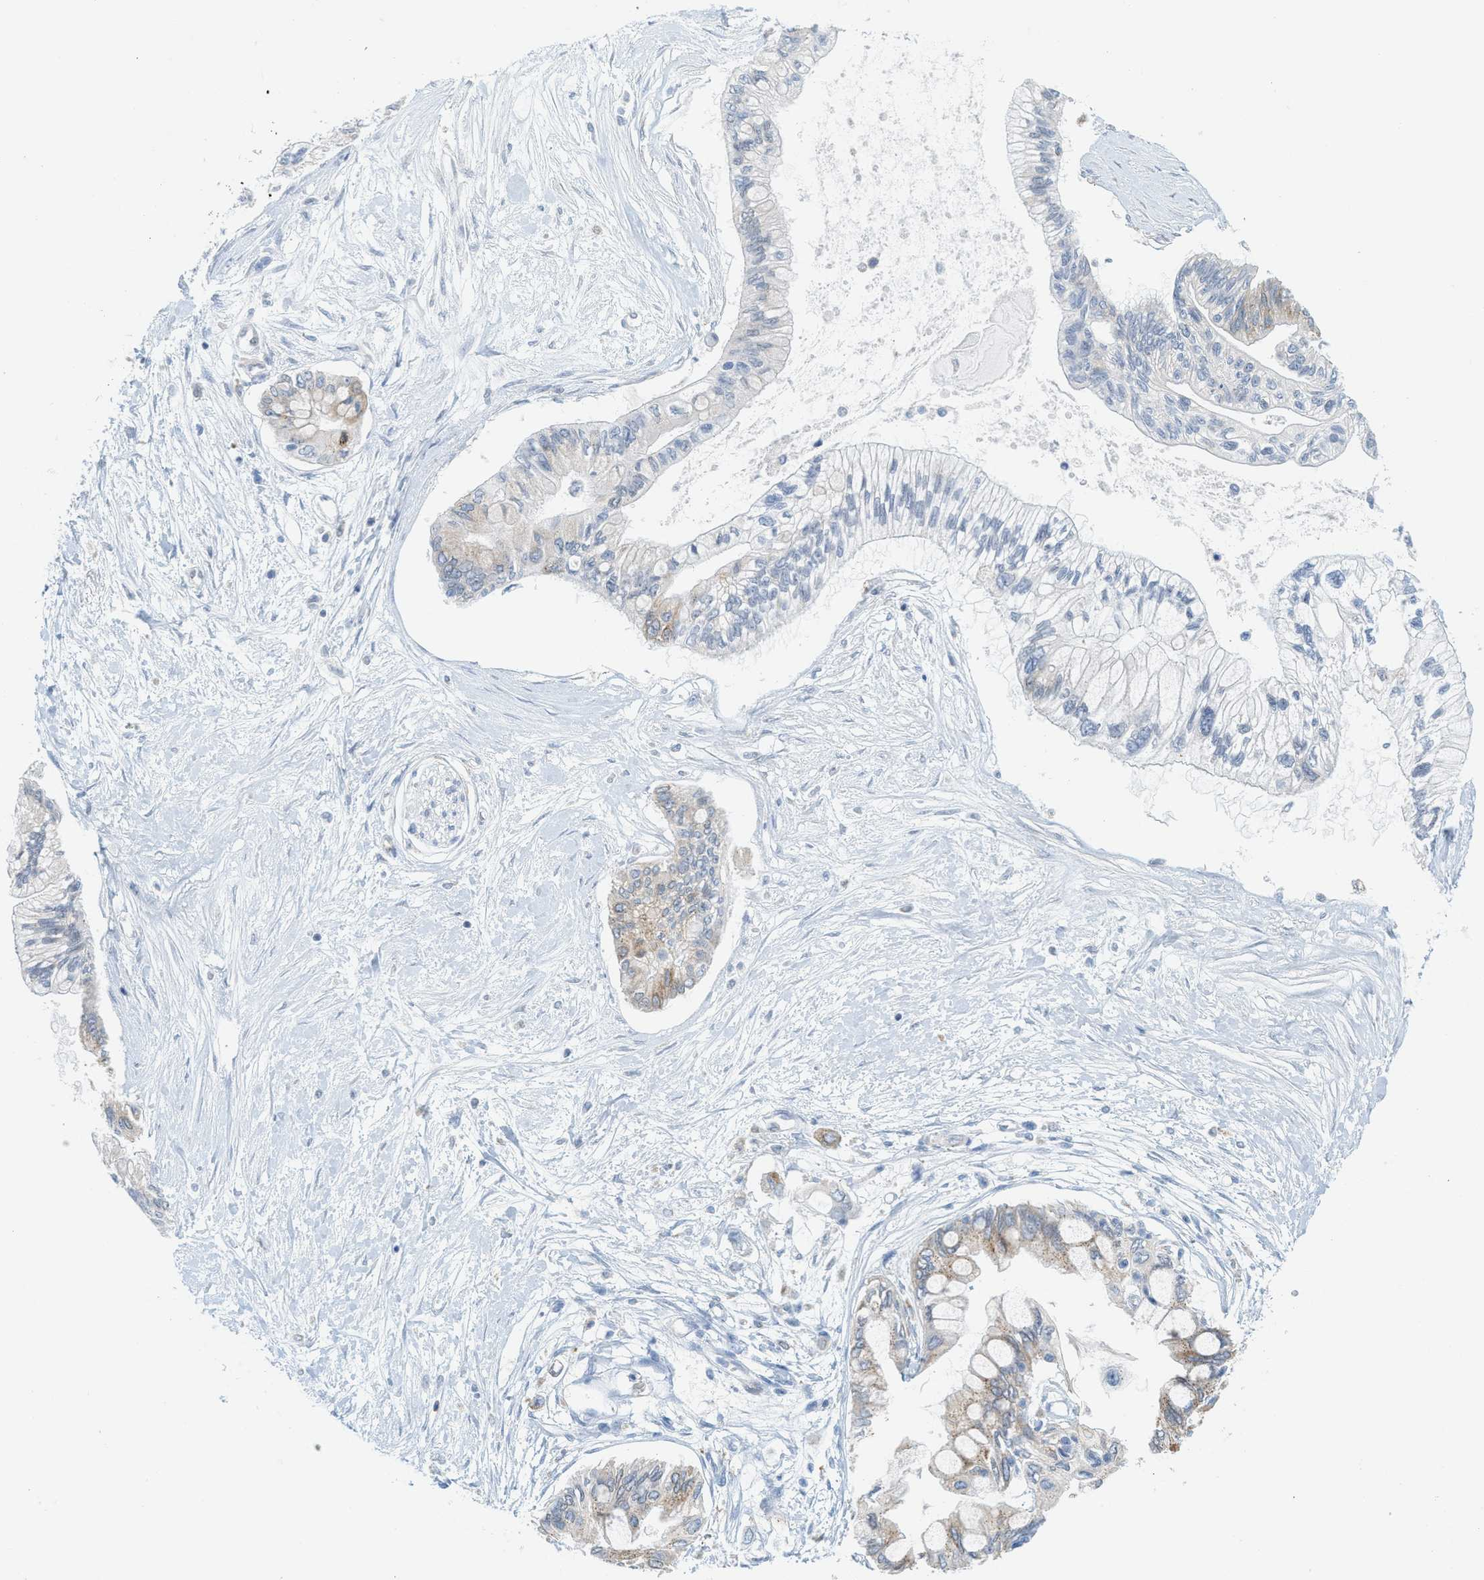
{"staining": {"intensity": "moderate", "quantity": "<25%", "location": "cytoplasmic/membranous"}, "tissue": "pancreatic cancer", "cell_type": "Tumor cells", "image_type": "cancer", "snomed": [{"axis": "morphology", "description": "Adenocarcinoma, NOS"}, {"axis": "topography", "description": "Pancreas"}], "caption": "IHC micrograph of human pancreatic adenocarcinoma stained for a protein (brown), which shows low levels of moderate cytoplasmic/membranous positivity in about <25% of tumor cells.", "gene": "TEX264", "patient": {"sex": "female", "age": 77}}